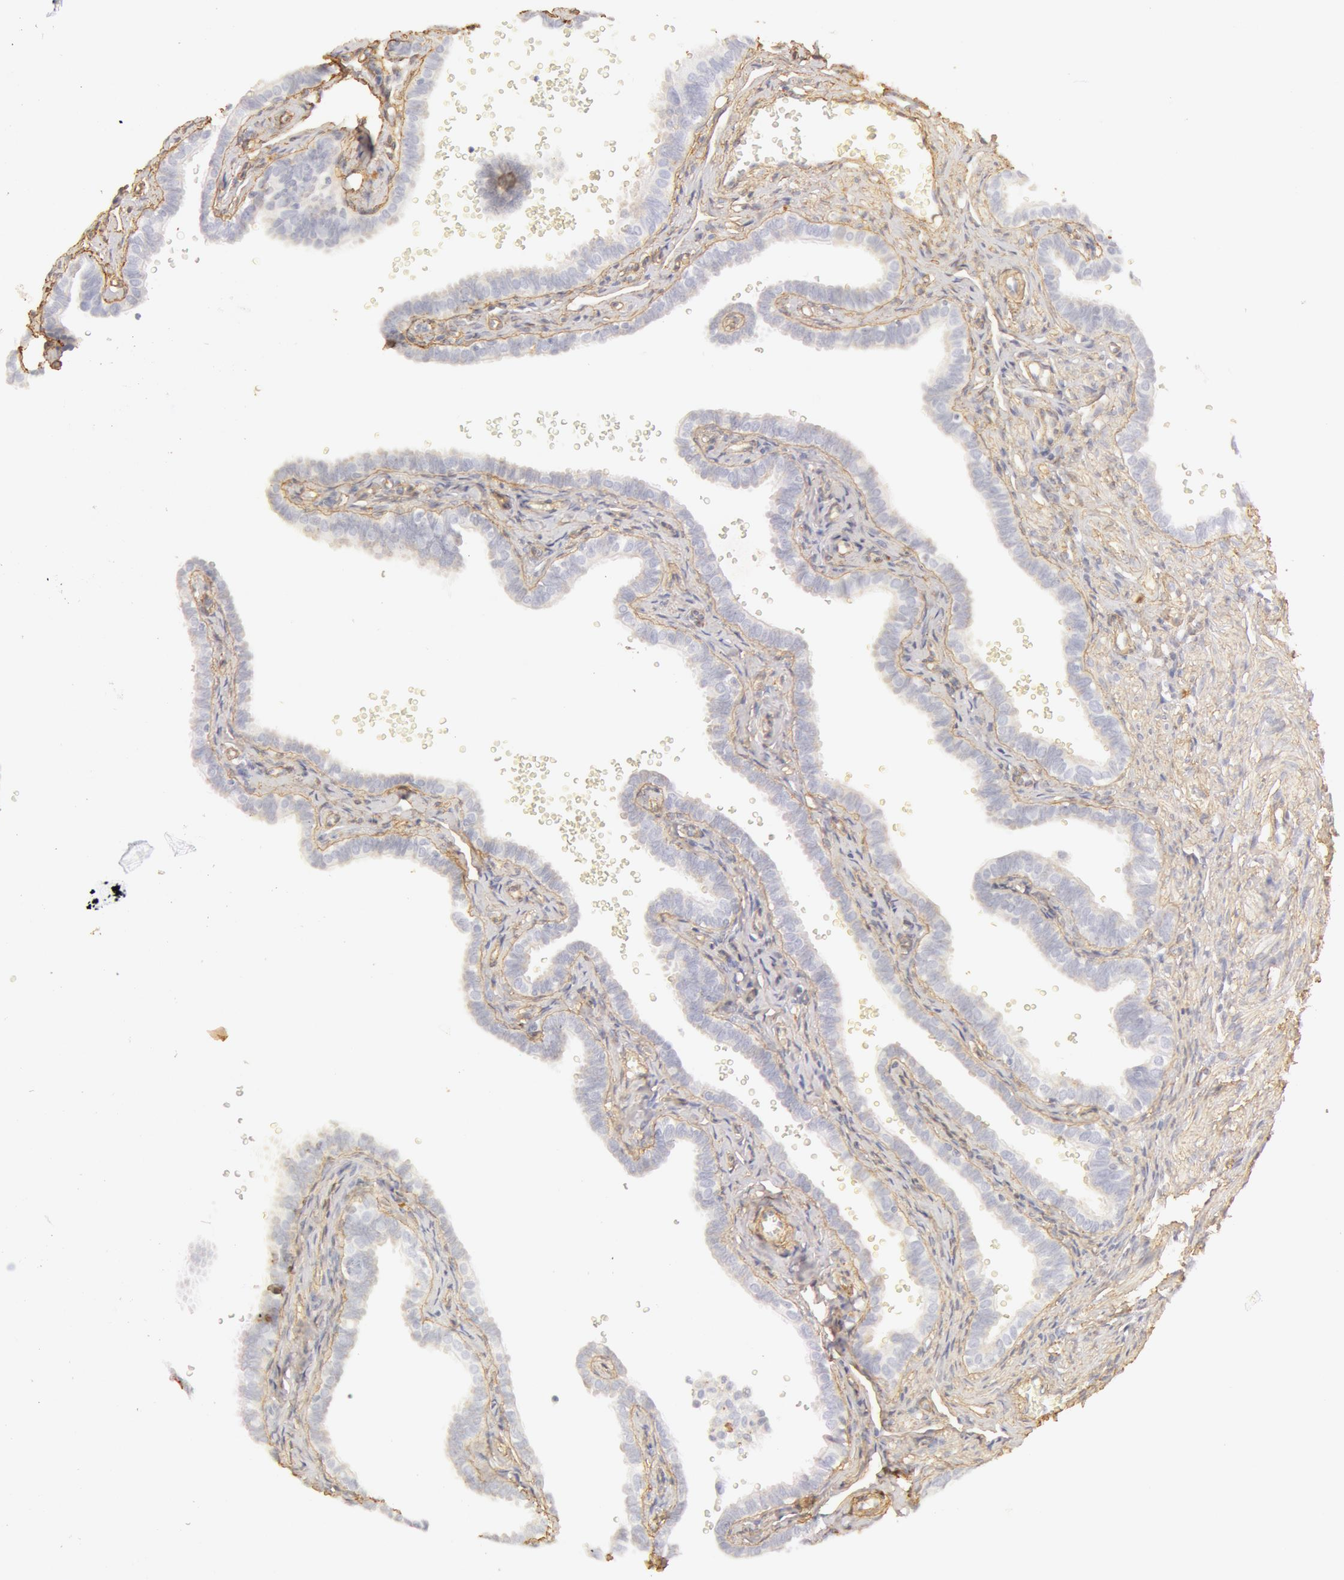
{"staining": {"intensity": "negative", "quantity": "none", "location": "none"}, "tissue": "fallopian tube", "cell_type": "Glandular cells", "image_type": "normal", "snomed": [{"axis": "morphology", "description": "Normal tissue, NOS"}, {"axis": "topography", "description": "Fallopian tube"}], "caption": "This is an immunohistochemistry (IHC) histopathology image of normal human fallopian tube. There is no positivity in glandular cells.", "gene": "COL4A1", "patient": {"sex": "female", "age": 35}}